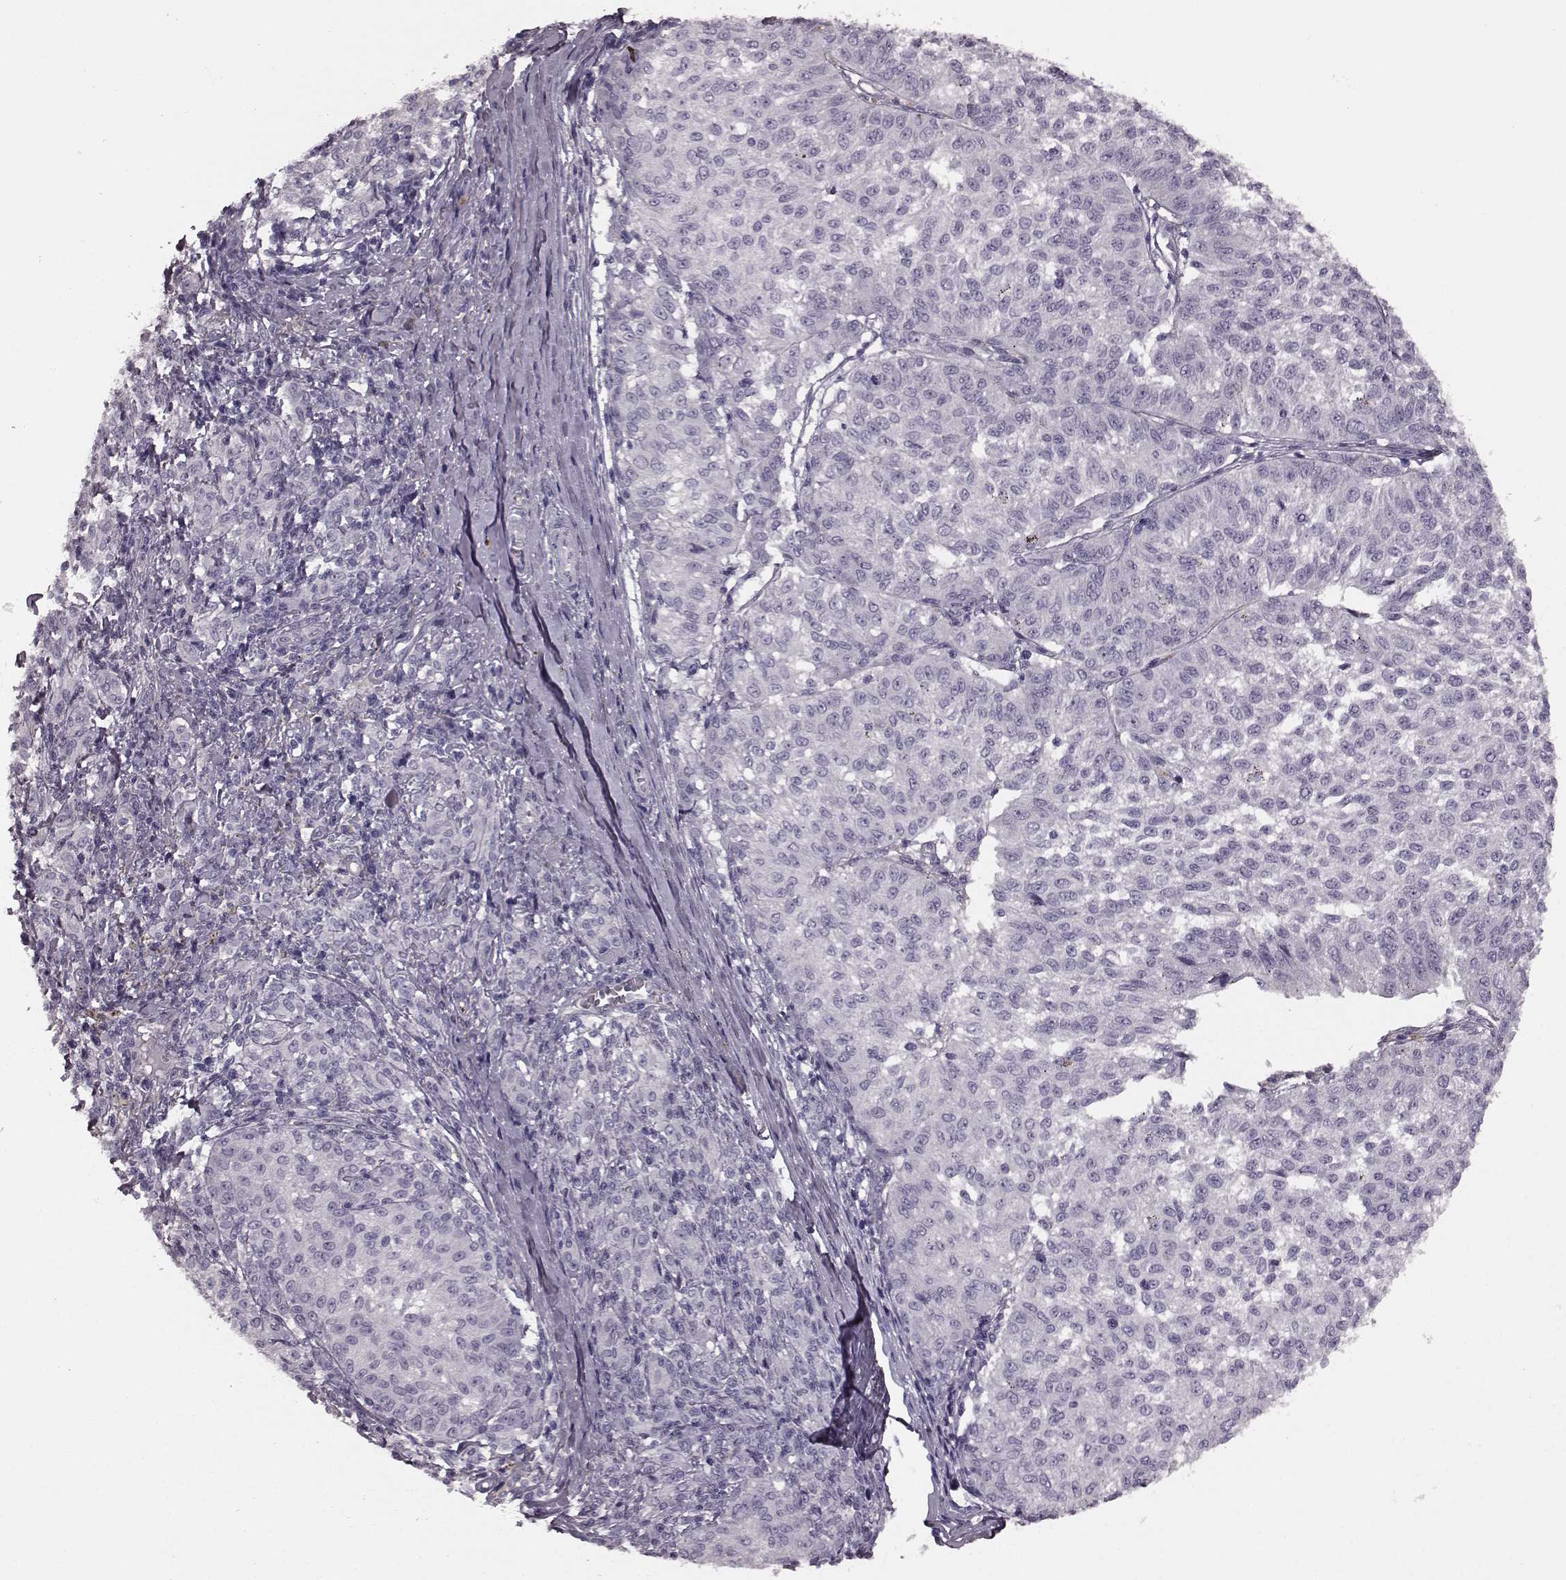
{"staining": {"intensity": "negative", "quantity": "none", "location": "none"}, "tissue": "melanoma", "cell_type": "Tumor cells", "image_type": "cancer", "snomed": [{"axis": "morphology", "description": "Malignant melanoma, NOS"}, {"axis": "topography", "description": "Skin"}], "caption": "An immunohistochemistry histopathology image of melanoma is shown. There is no staining in tumor cells of melanoma.", "gene": "SNTG1", "patient": {"sex": "female", "age": 72}}